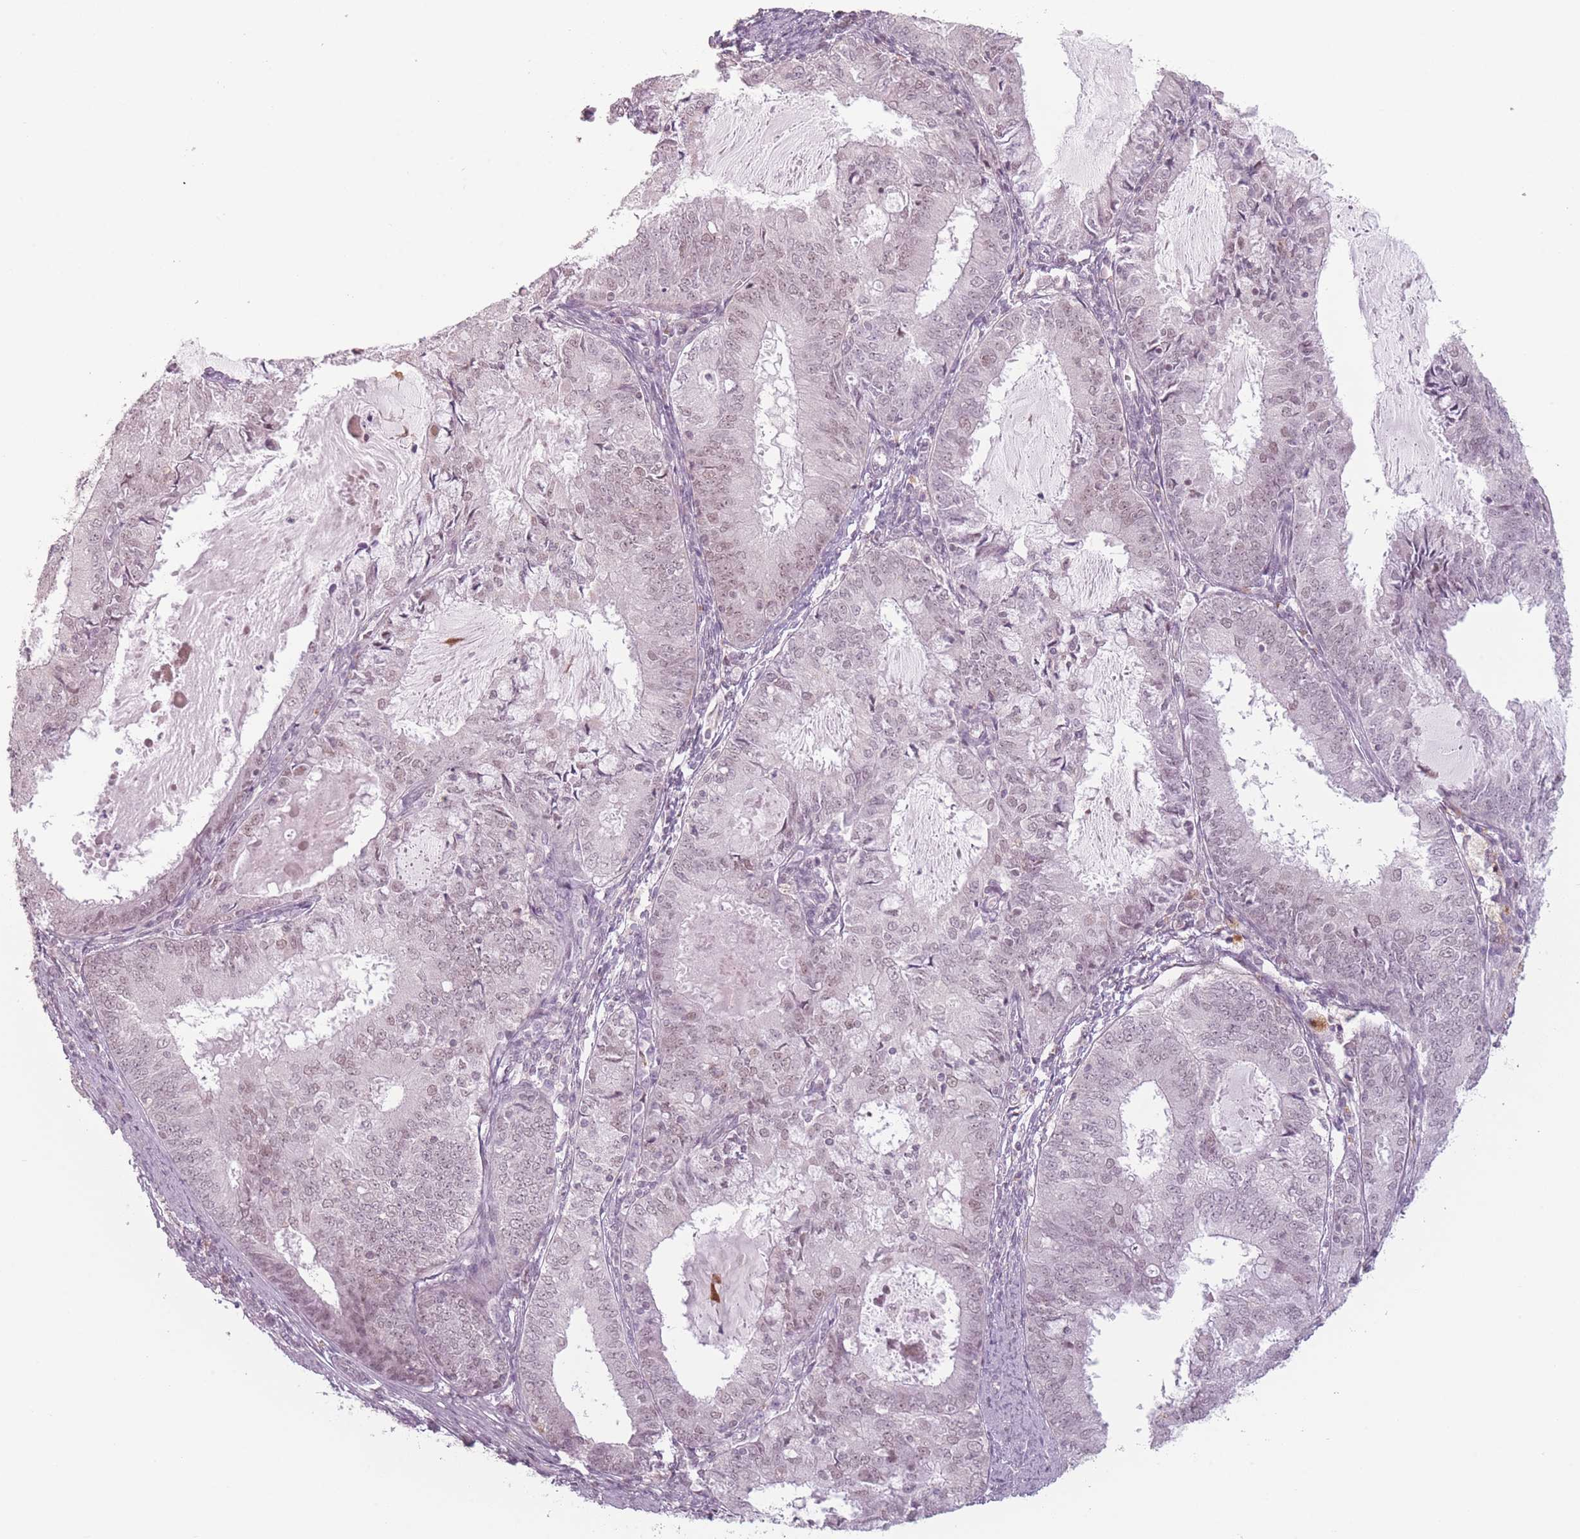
{"staining": {"intensity": "weak", "quantity": "25%-75%", "location": "nuclear"}, "tissue": "endometrial cancer", "cell_type": "Tumor cells", "image_type": "cancer", "snomed": [{"axis": "morphology", "description": "Adenocarcinoma, NOS"}, {"axis": "topography", "description": "Endometrium"}], "caption": "An image showing weak nuclear positivity in approximately 25%-75% of tumor cells in adenocarcinoma (endometrial), as visualized by brown immunohistochemical staining.", "gene": "OR10C1", "patient": {"sex": "female", "age": 57}}